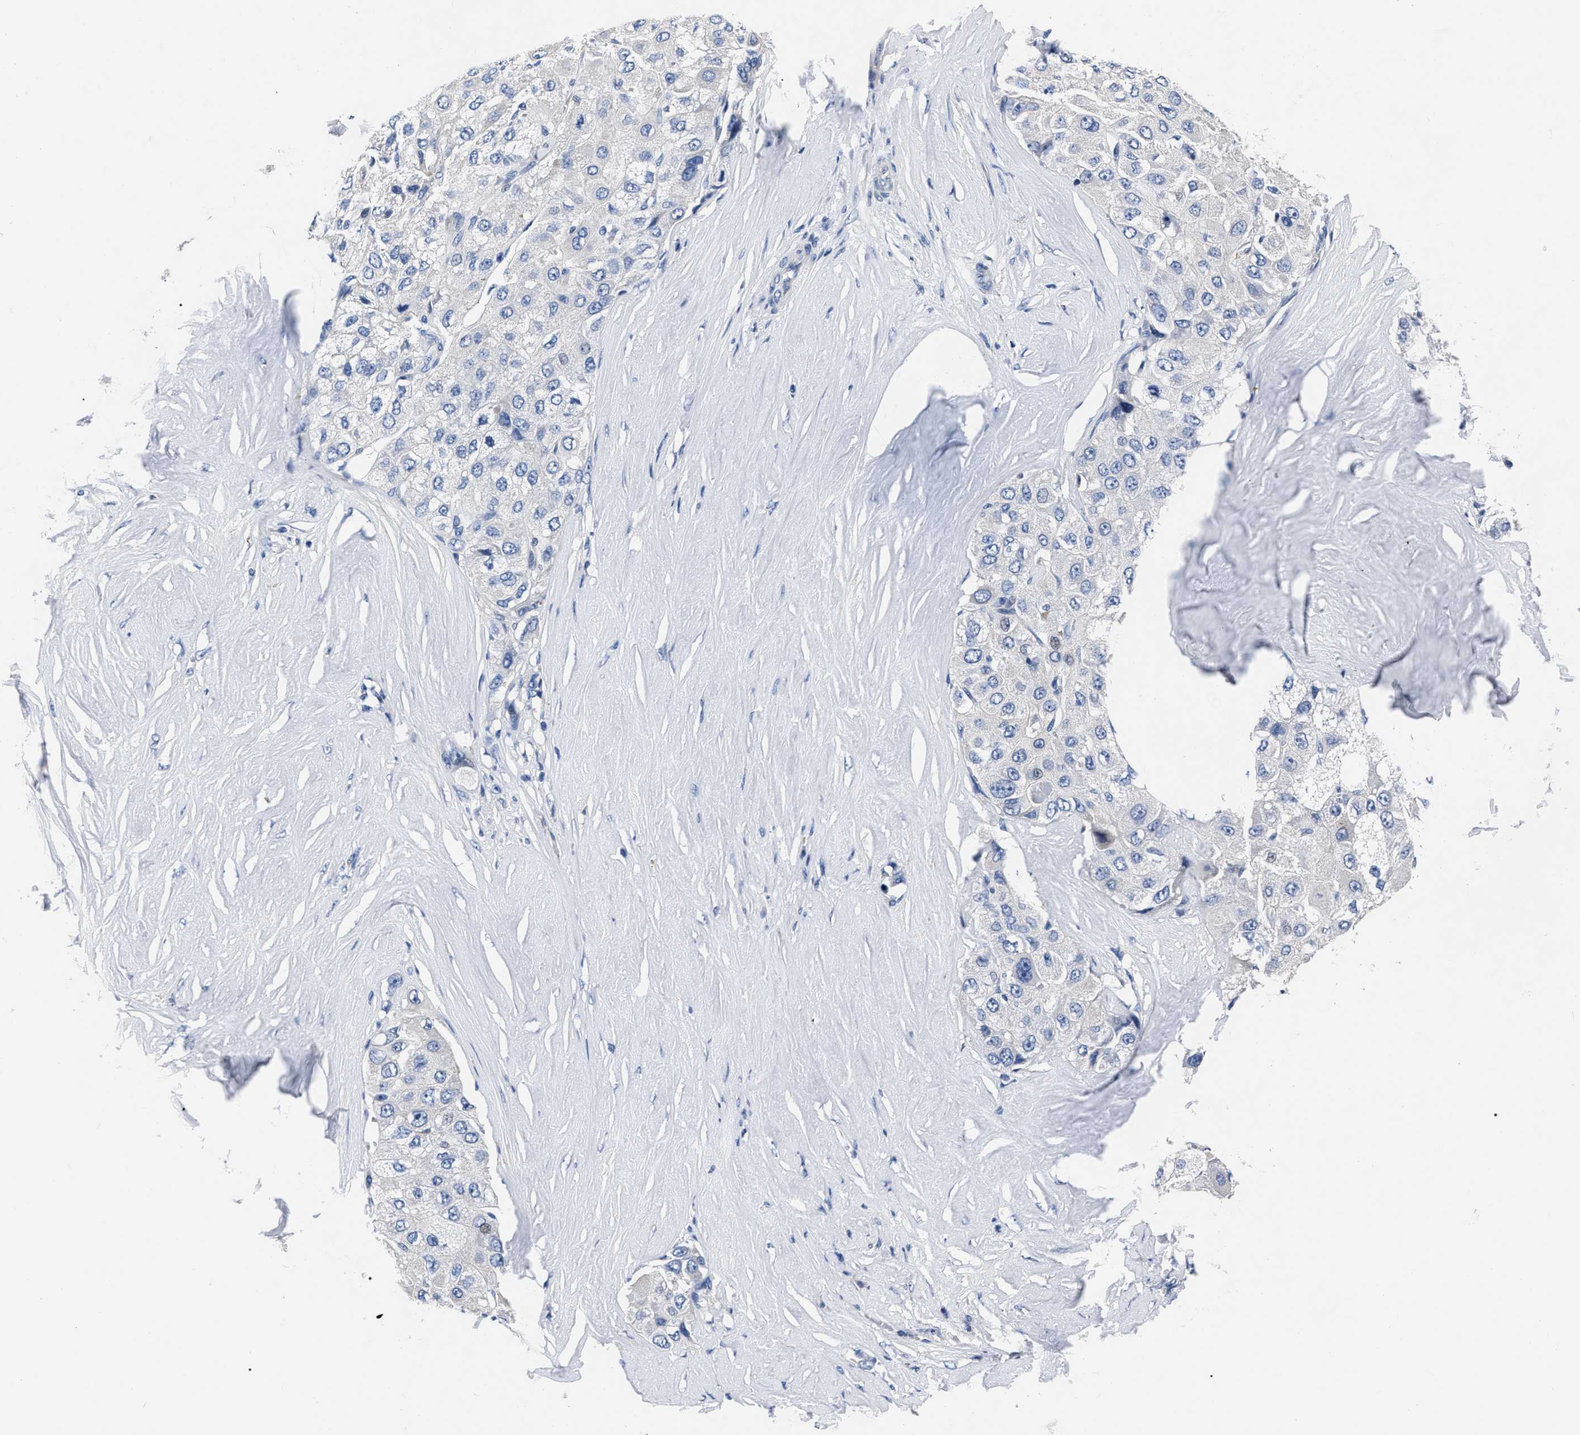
{"staining": {"intensity": "negative", "quantity": "none", "location": "none"}, "tissue": "liver cancer", "cell_type": "Tumor cells", "image_type": "cancer", "snomed": [{"axis": "morphology", "description": "Carcinoma, Hepatocellular, NOS"}, {"axis": "topography", "description": "Liver"}], "caption": "A micrograph of human liver cancer (hepatocellular carcinoma) is negative for staining in tumor cells.", "gene": "MOV10L1", "patient": {"sex": "male", "age": 80}}